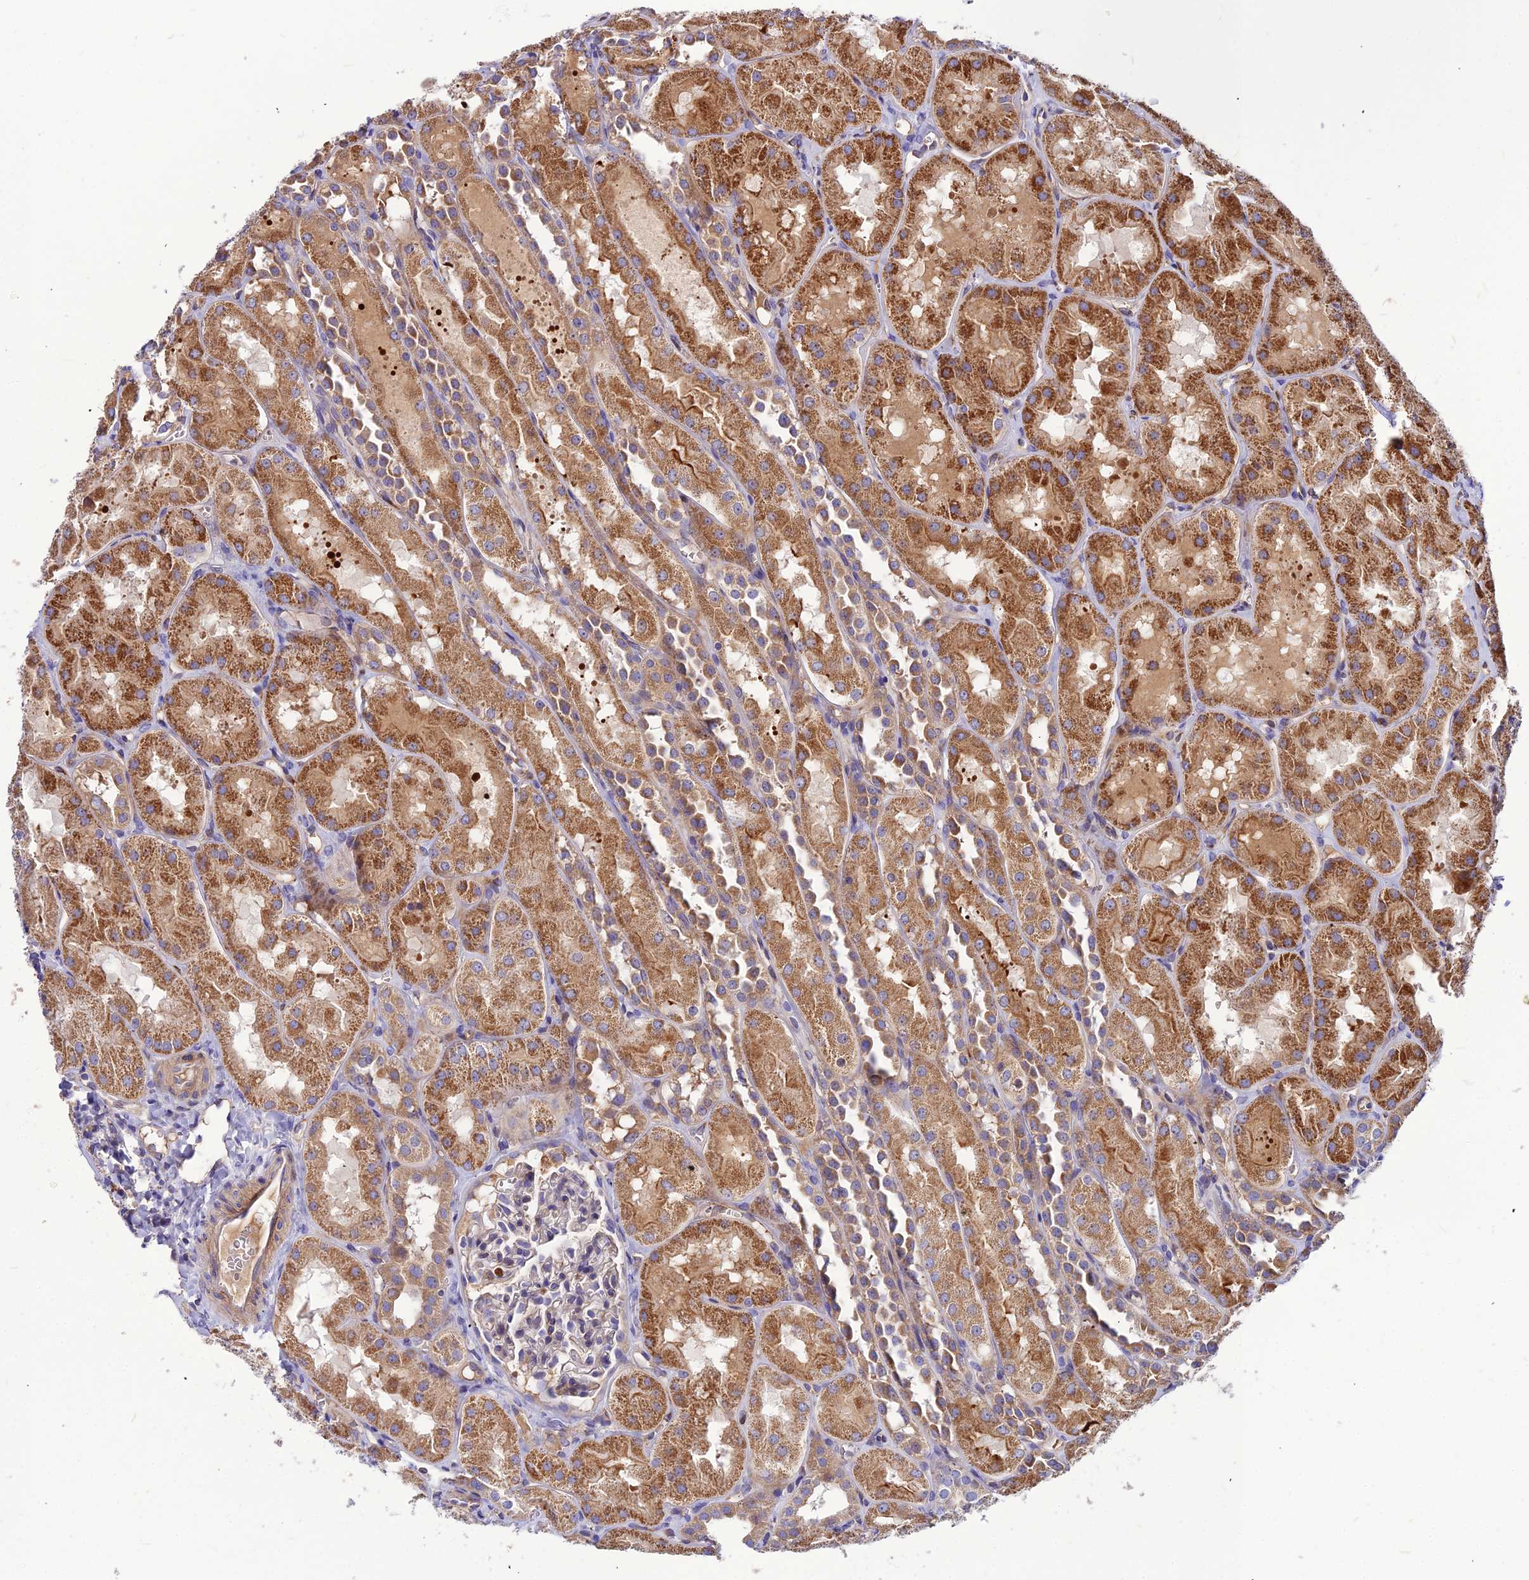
{"staining": {"intensity": "moderate", "quantity": "<25%", "location": "cytoplasmic/membranous"}, "tissue": "kidney", "cell_type": "Cells in glomeruli", "image_type": "normal", "snomed": [{"axis": "morphology", "description": "Normal tissue, NOS"}, {"axis": "topography", "description": "Kidney"}, {"axis": "topography", "description": "Urinary bladder"}], "caption": "This histopathology image demonstrates benign kidney stained with IHC to label a protein in brown. The cytoplasmic/membranous of cells in glomeruli show moderate positivity for the protein. Nuclei are counter-stained blue.", "gene": "ASPHD1", "patient": {"sex": "male", "age": 16}}